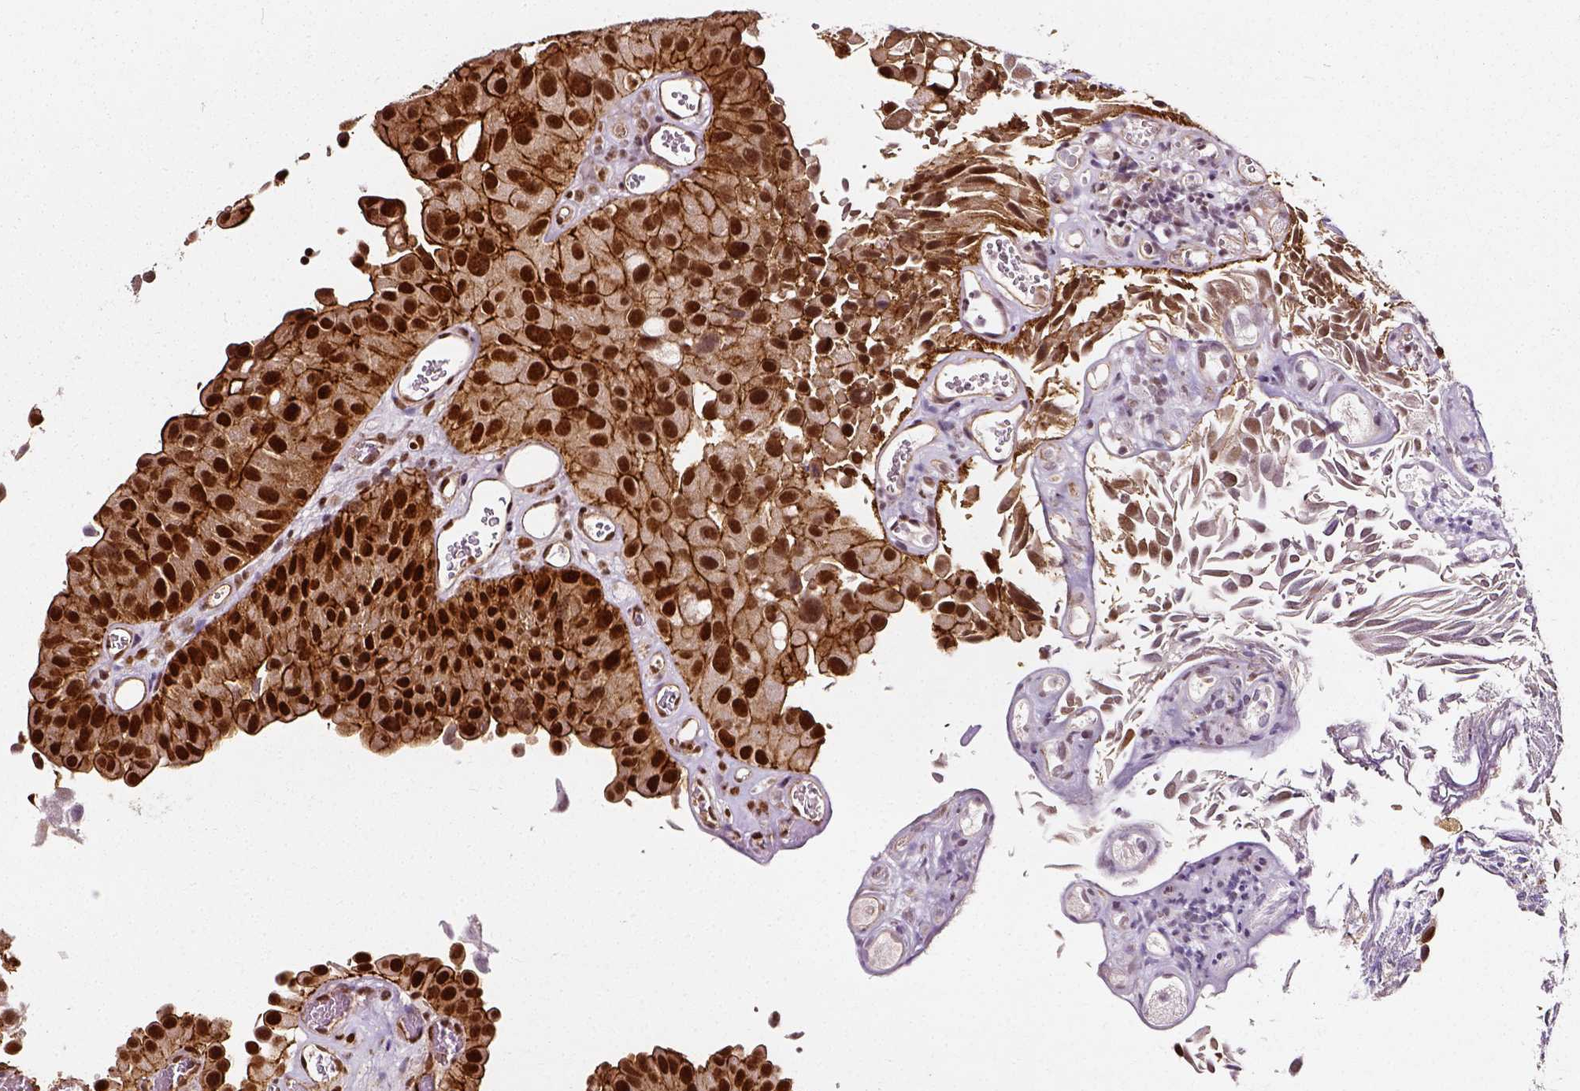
{"staining": {"intensity": "strong", "quantity": ">75%", "location": "cytoplasmic/membranous,nuclear"}, "tissue": "urothelial cancer", "cell_type": "Tumor cells", "image_type": "cancer", "snomed": [{"axis": "morphology", "description": "Urothelial carcinoma, Low grade"}, {"axis": "topography", "description": "Urinary bladder"}], "caption": "Protein expression analysis of low-grade urothelial carcinoma reveals strong cytoplasmic/membranous and nuclear staining in about >75% of tumor cells.", "gene": "NACC1", "patient": {"sex": "female", "age": 69}}